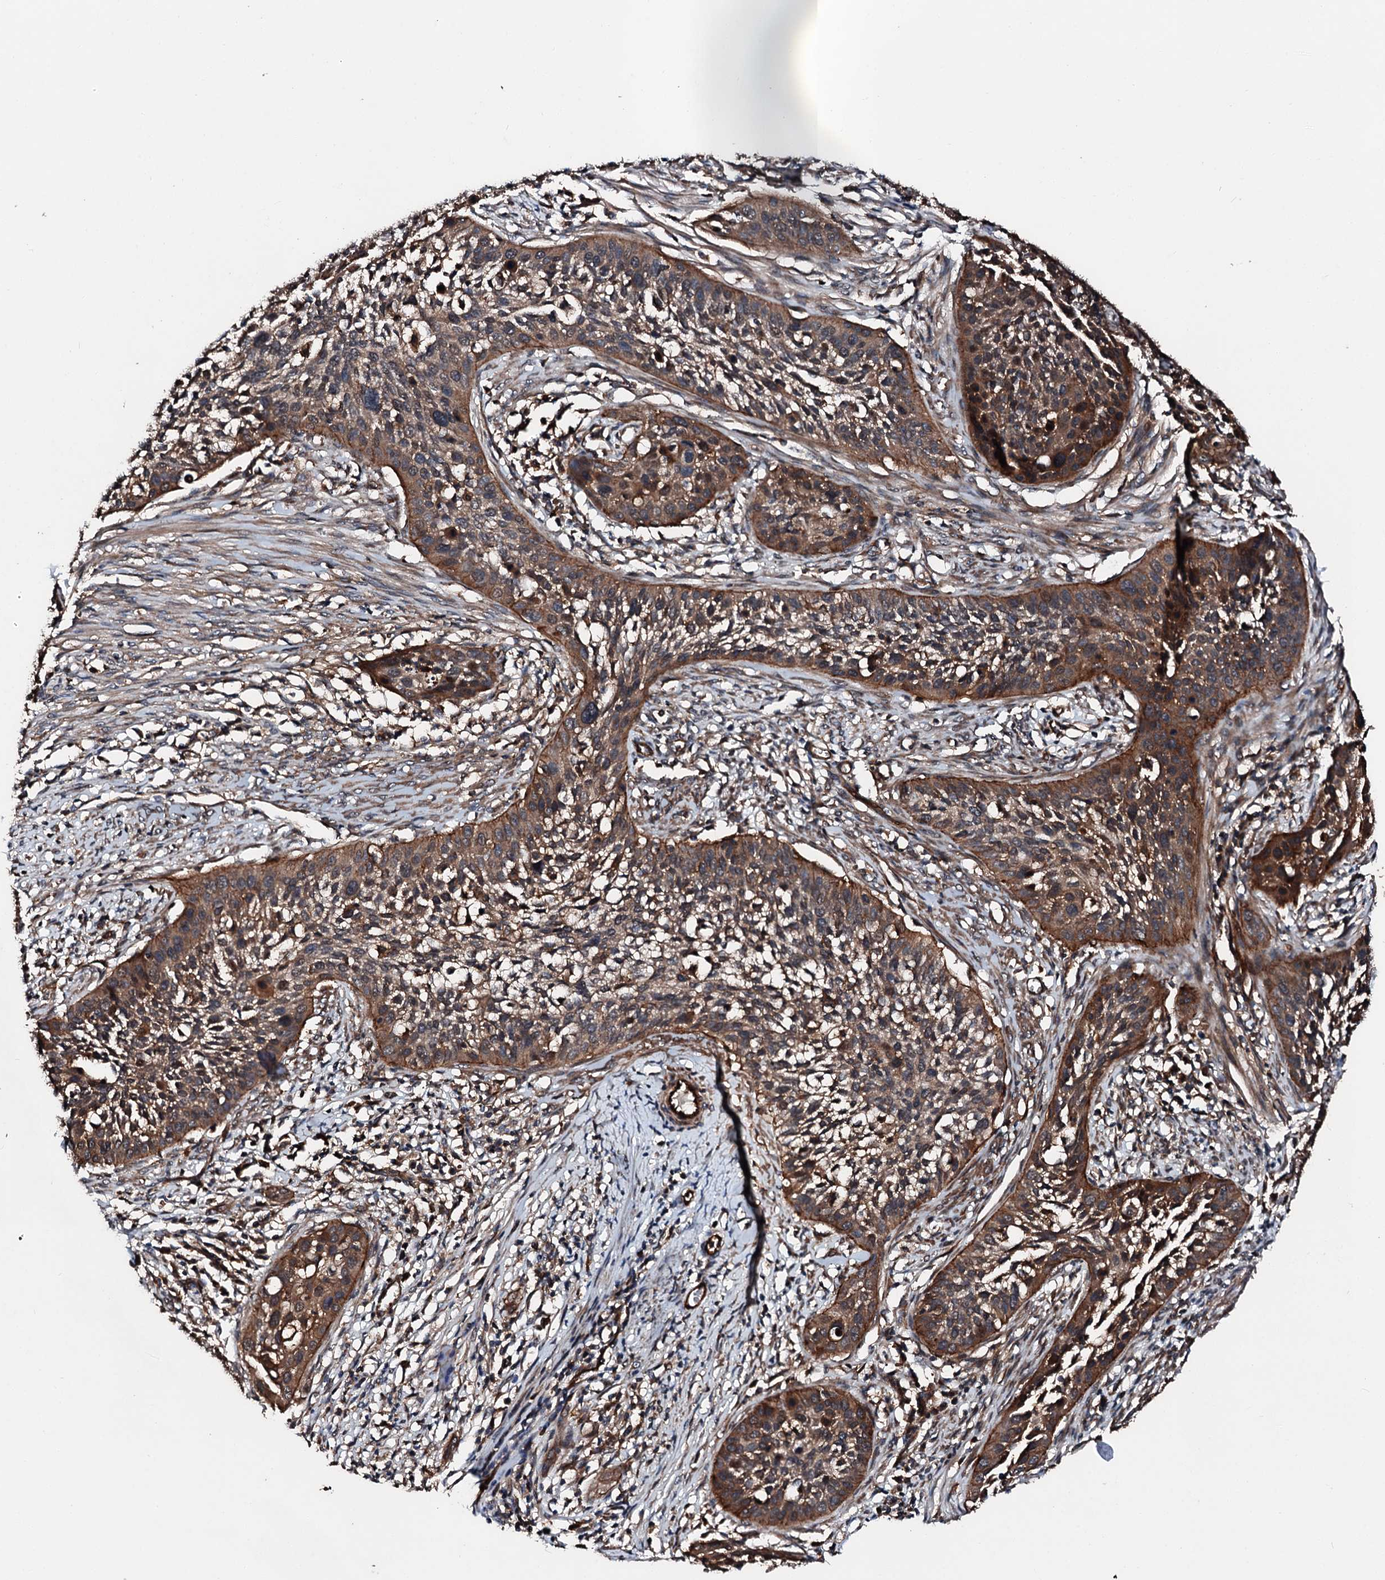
{"staining": {"intensity": "moderate", "quantity": ">75%", "location": "cytoplasmic/membranous"}, "tissue": "cervical cancer", "cell_type": "Tumor cells", "image_type": "cancer", "snomed": [{"axis": "morphology", "description": "Squamous cell carcinoma, NOS"}, {"axis": "topography", "description": "Cervix"}], "caption": "Immunohistochemistry (IHC) (DAB (3,3'-diaminobenzidine)) staining of human cervical cancer (squamous cell carcinoma) exhibits moderate cytoplasmic/membranous protein staining in about >75% of tumor cells.", "gene": "FGD4", "patient": {"sex": "female", "age": 34}}